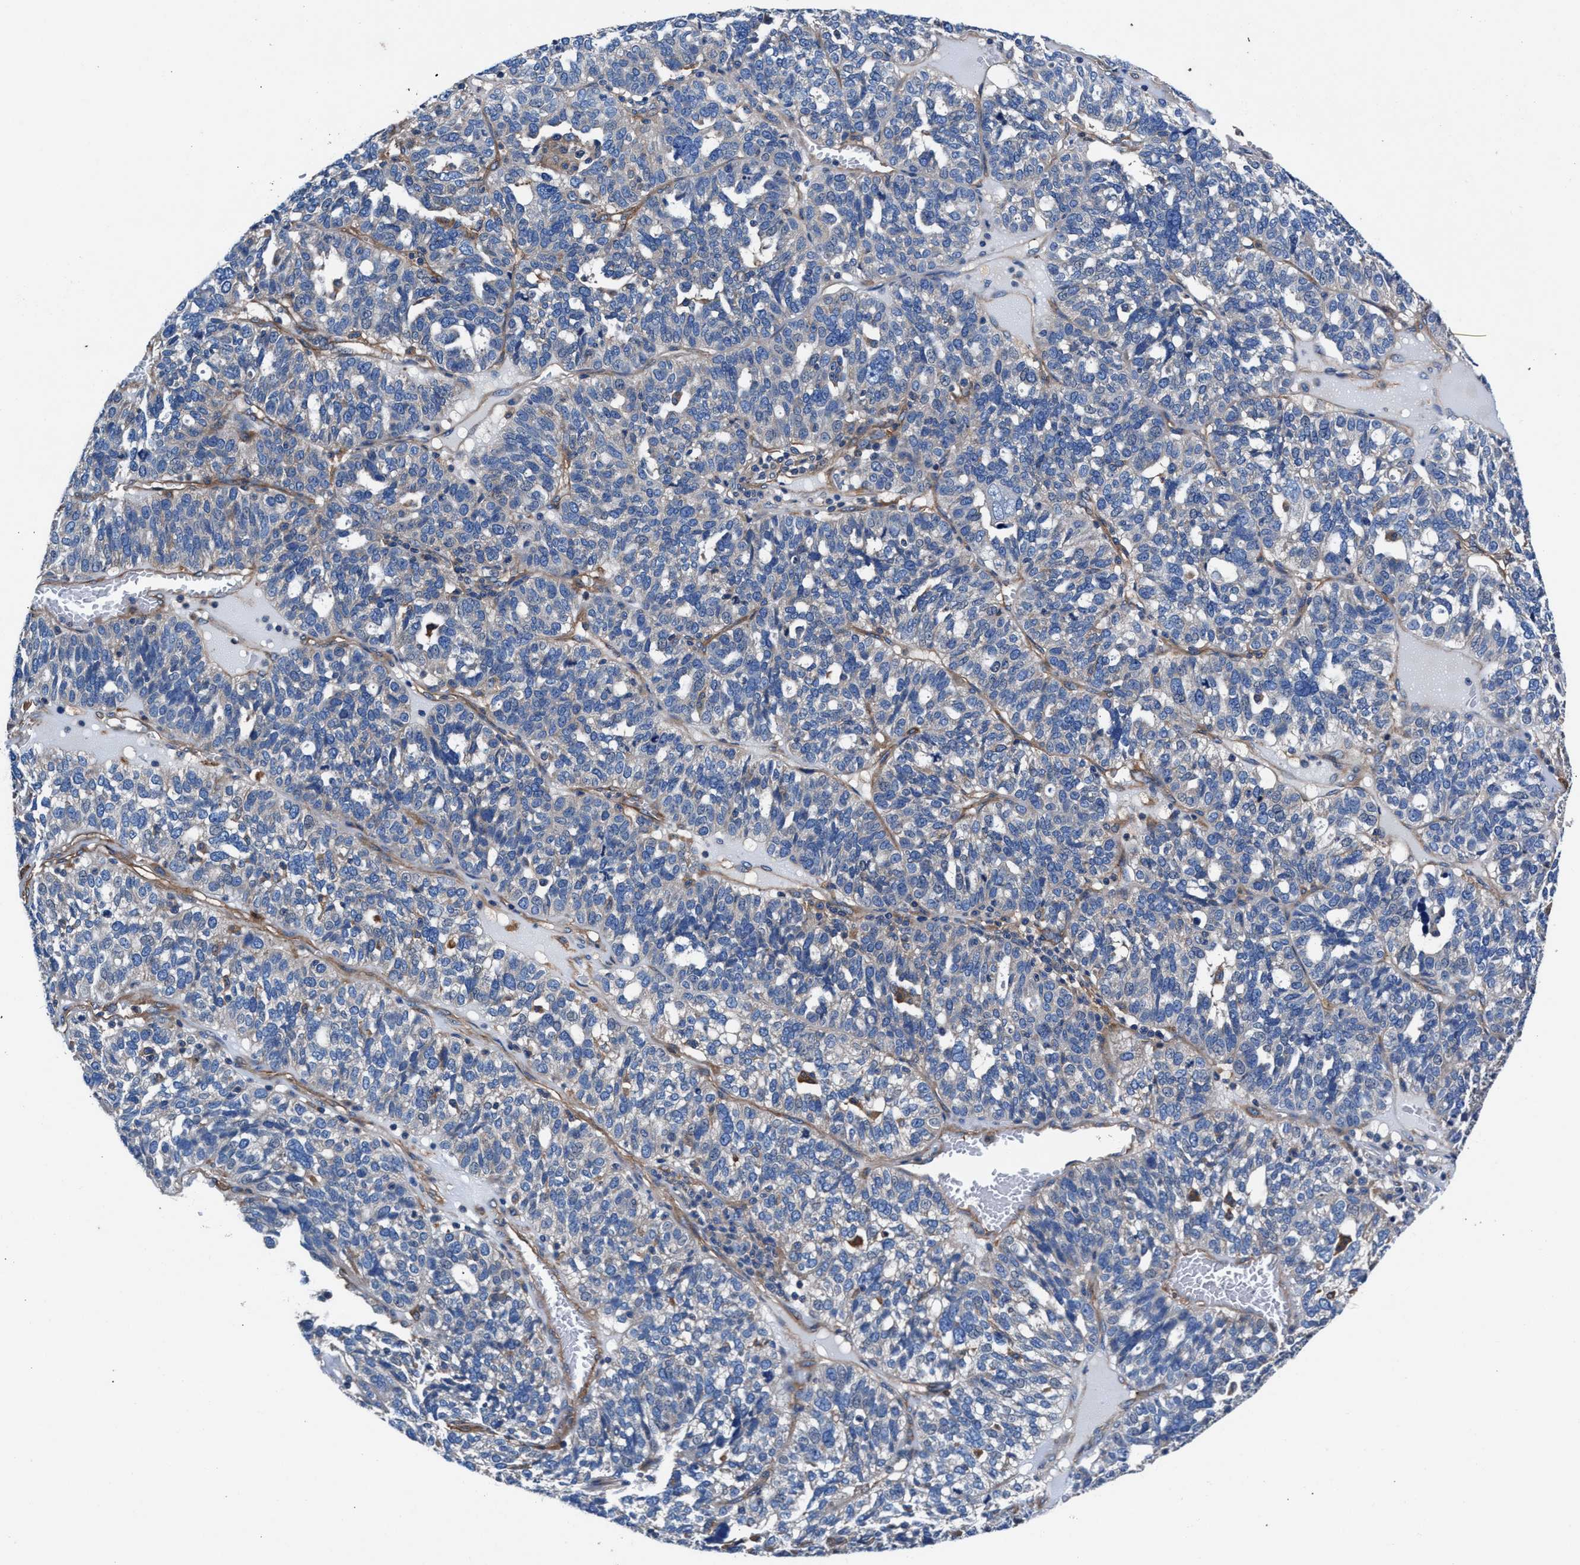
{"staining": {"intensity": "negative", "quantity": "none", "location": "none"}, "tissue": "ovarian cancer", "cell_type": "Tumor cells", "image_type": "cancer", "snomed": [{"axis": "morphology", "description": "Cystadenocarcinoma, serous, NOS"}, {"axis": "topography", "description": "Ovary"}], "caption": "IHC micrograph of neoplastic tissue: human serous cystadenocarcinoma (ovarian) stained with DAB (3,3'-diaminobenzidine) demonstrates no significant protein staining in tumor cells.", "gene": "SH3GL1", "patient": {"sex": "female", "age": 59}}